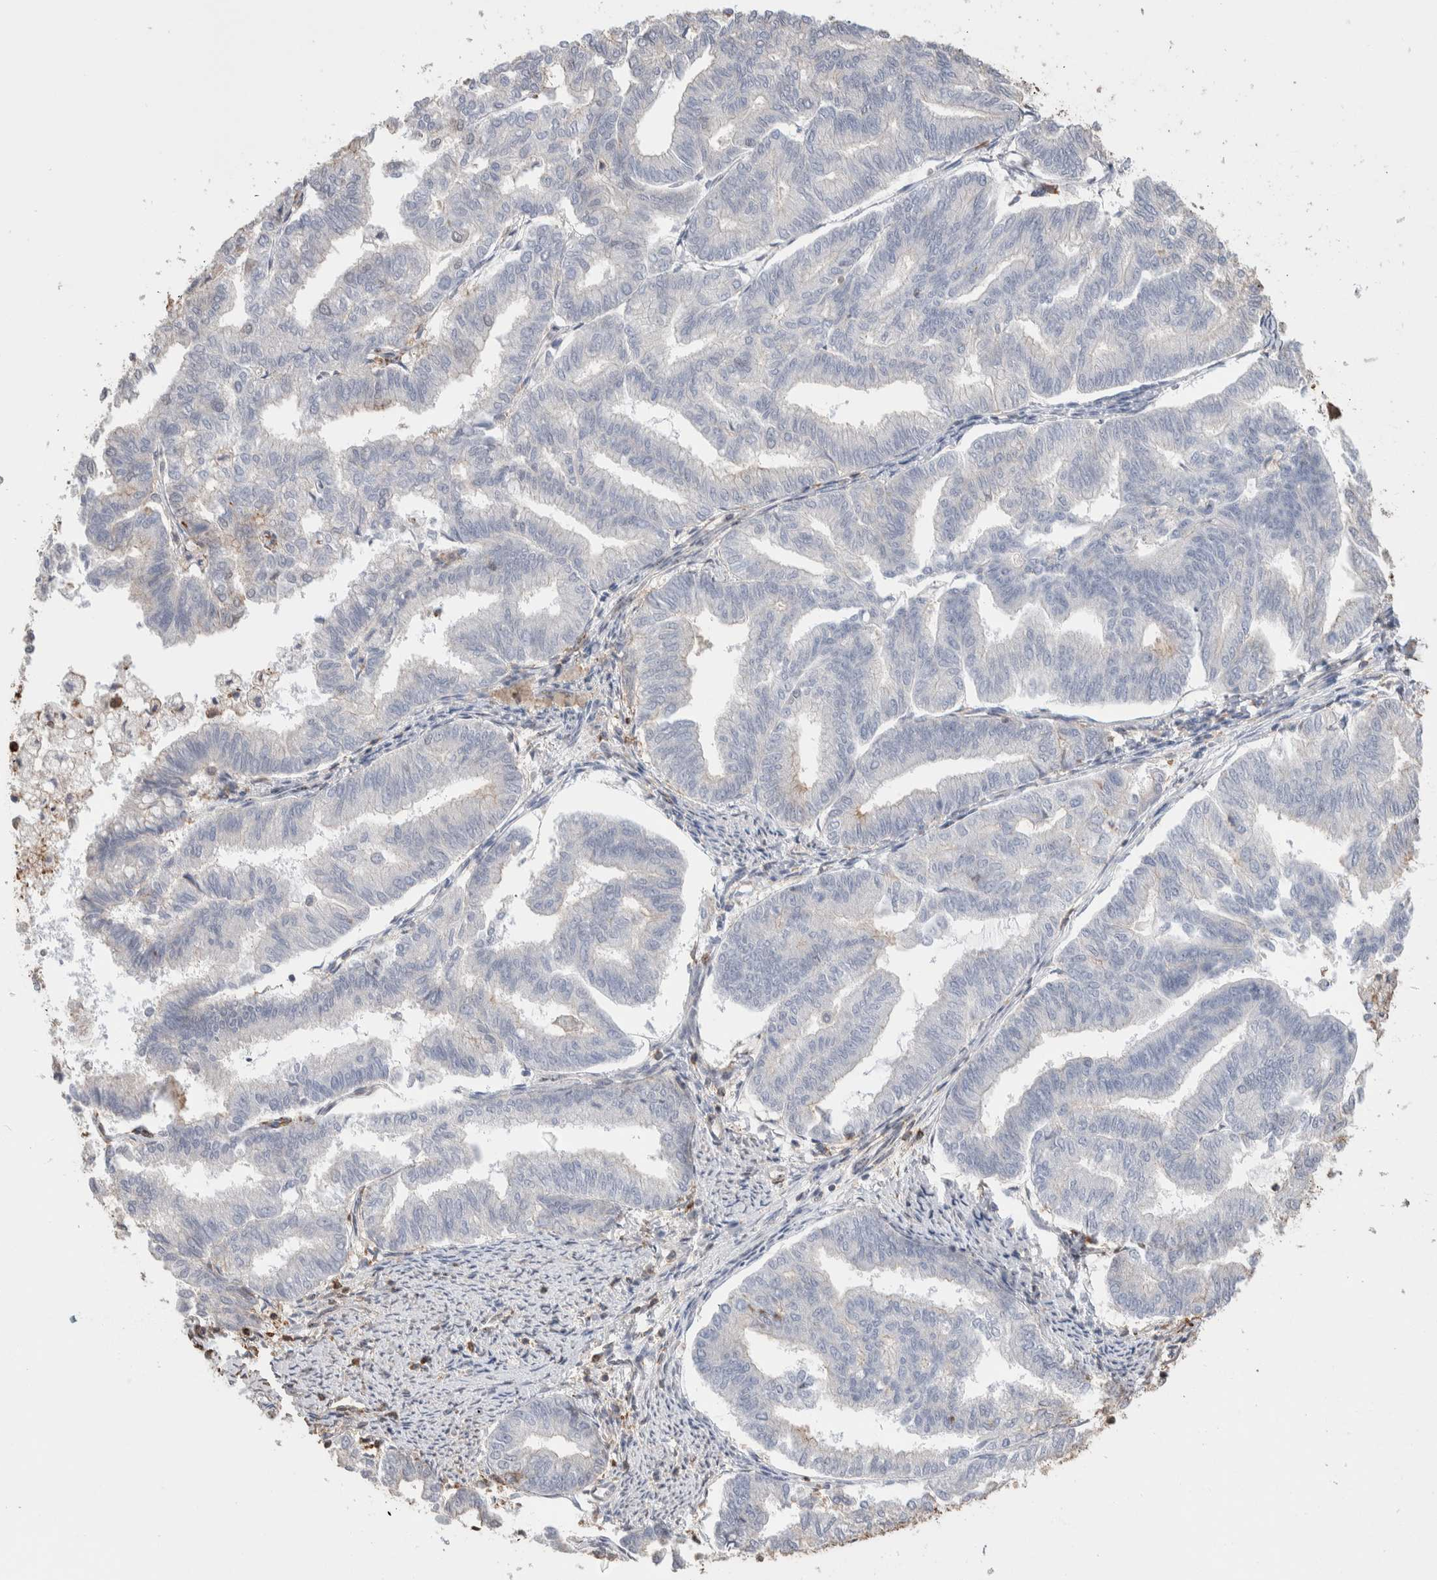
{"staining": {"intensity": "negative", "quantity": "none", "location": "none"}, "tissue": "endometrial cancer", "cell_type": "Tumor cells", "image_type": "cancer", "snomed": [{"axis": "morphology", "description": "Adenocarcinoma, NOS"}, {"axis": "topography", "description": "Endometrium"}], "caption": "Micrograph shows no significant protein expression in tumor cells of adenocarcinoma (endometrial).", "gene": "ZNF704", "patient": {"sex": "female", "age": 79}}